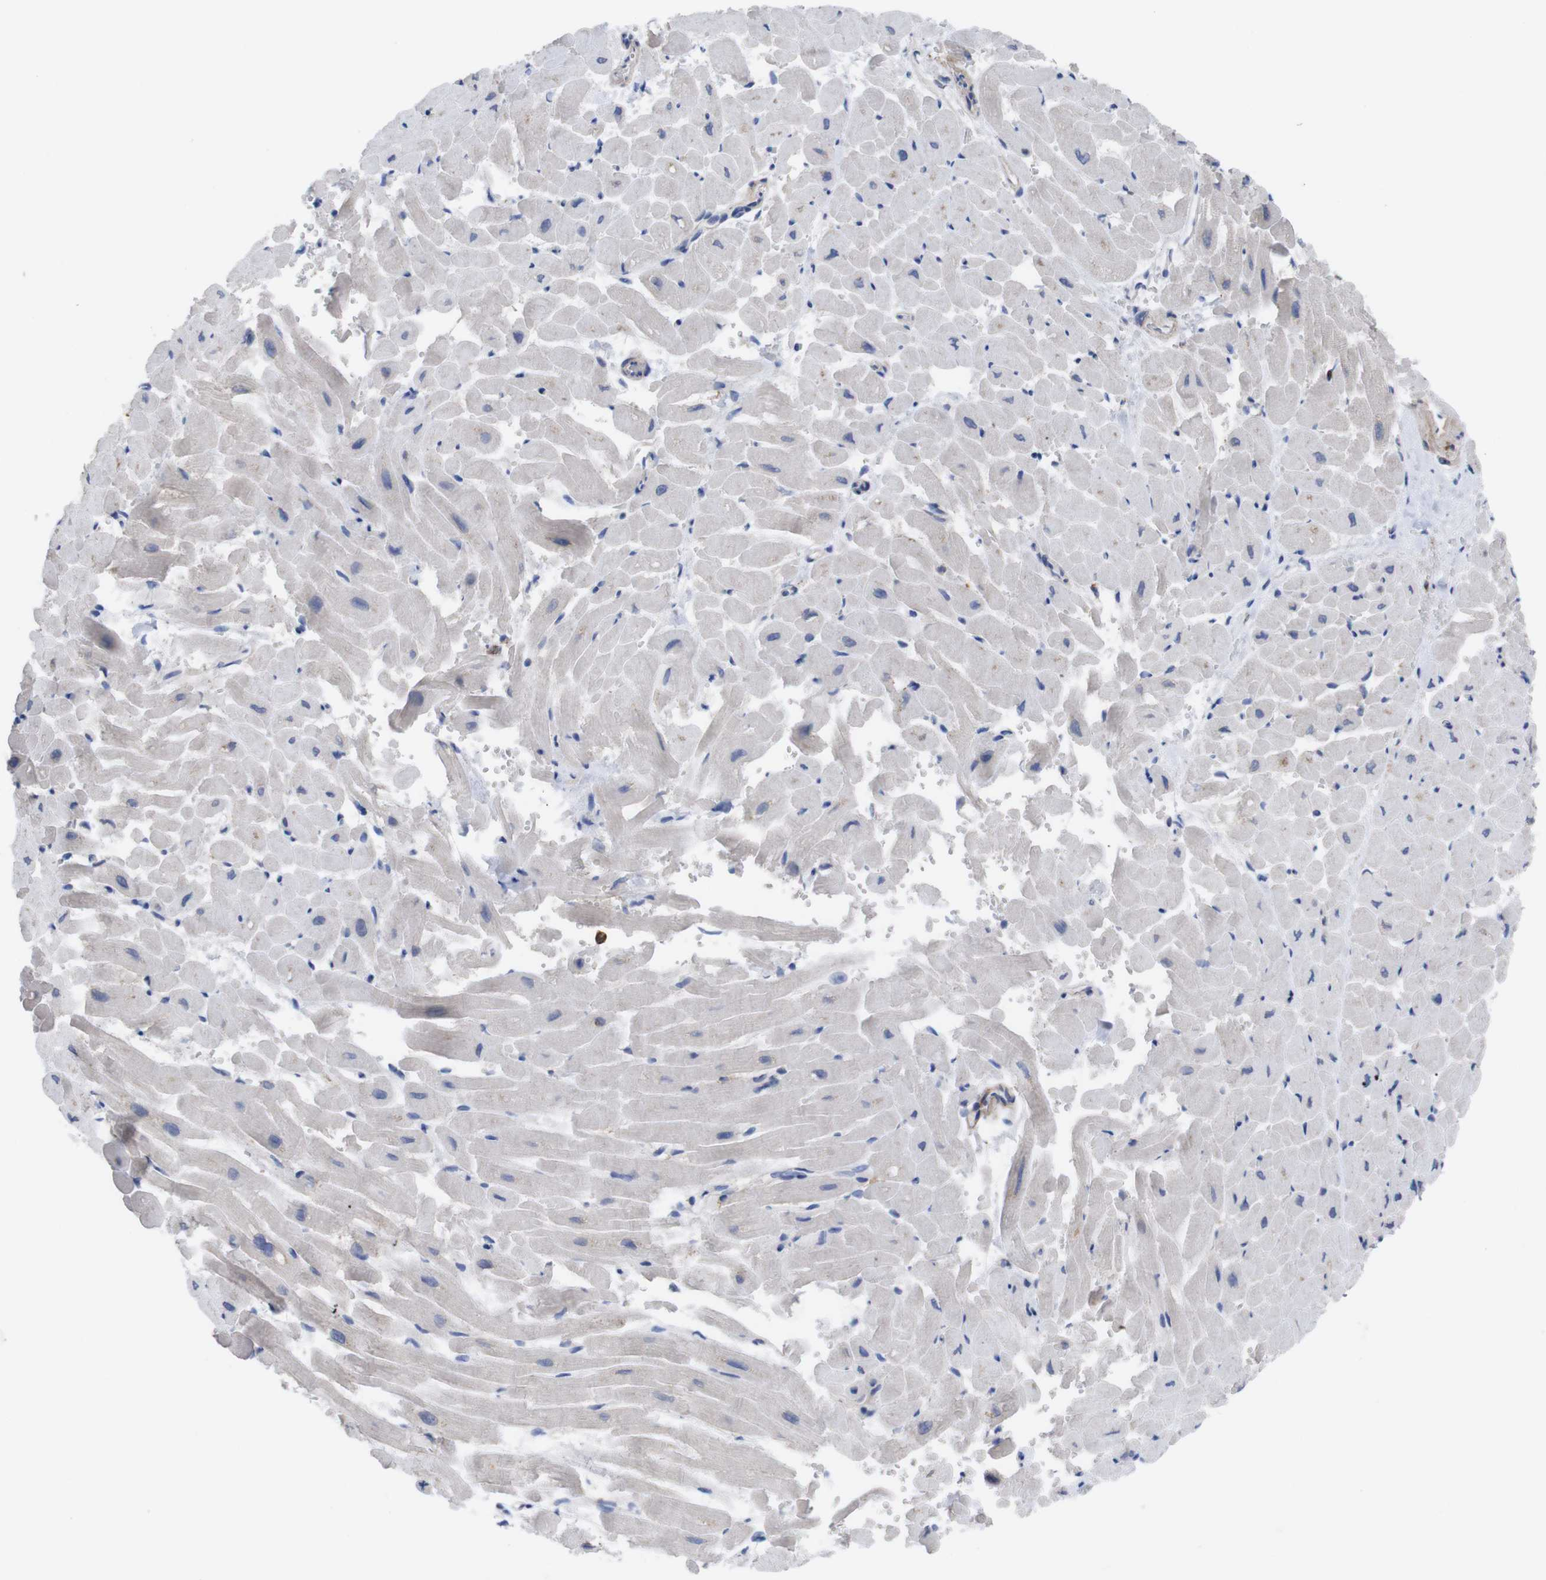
{"staining": {"intensity": "weak", "quantity": "<25%", "location": "cytoplasmic/membranous"}, "tissue": "heart muscle", "cell_type": "Cardiomyocytes", "image_type": "normal", "snomed": [{"axis": "morphology", "description": "Normal tissue, NOS"}, {"axis": "topography", "description": "Heart"}], "caption": "The image demonstrates no significant staining in cardiomyocytes of heart muscle.", "gene": "C5AR1", "patient": {"sex": "male", "age": 45}}